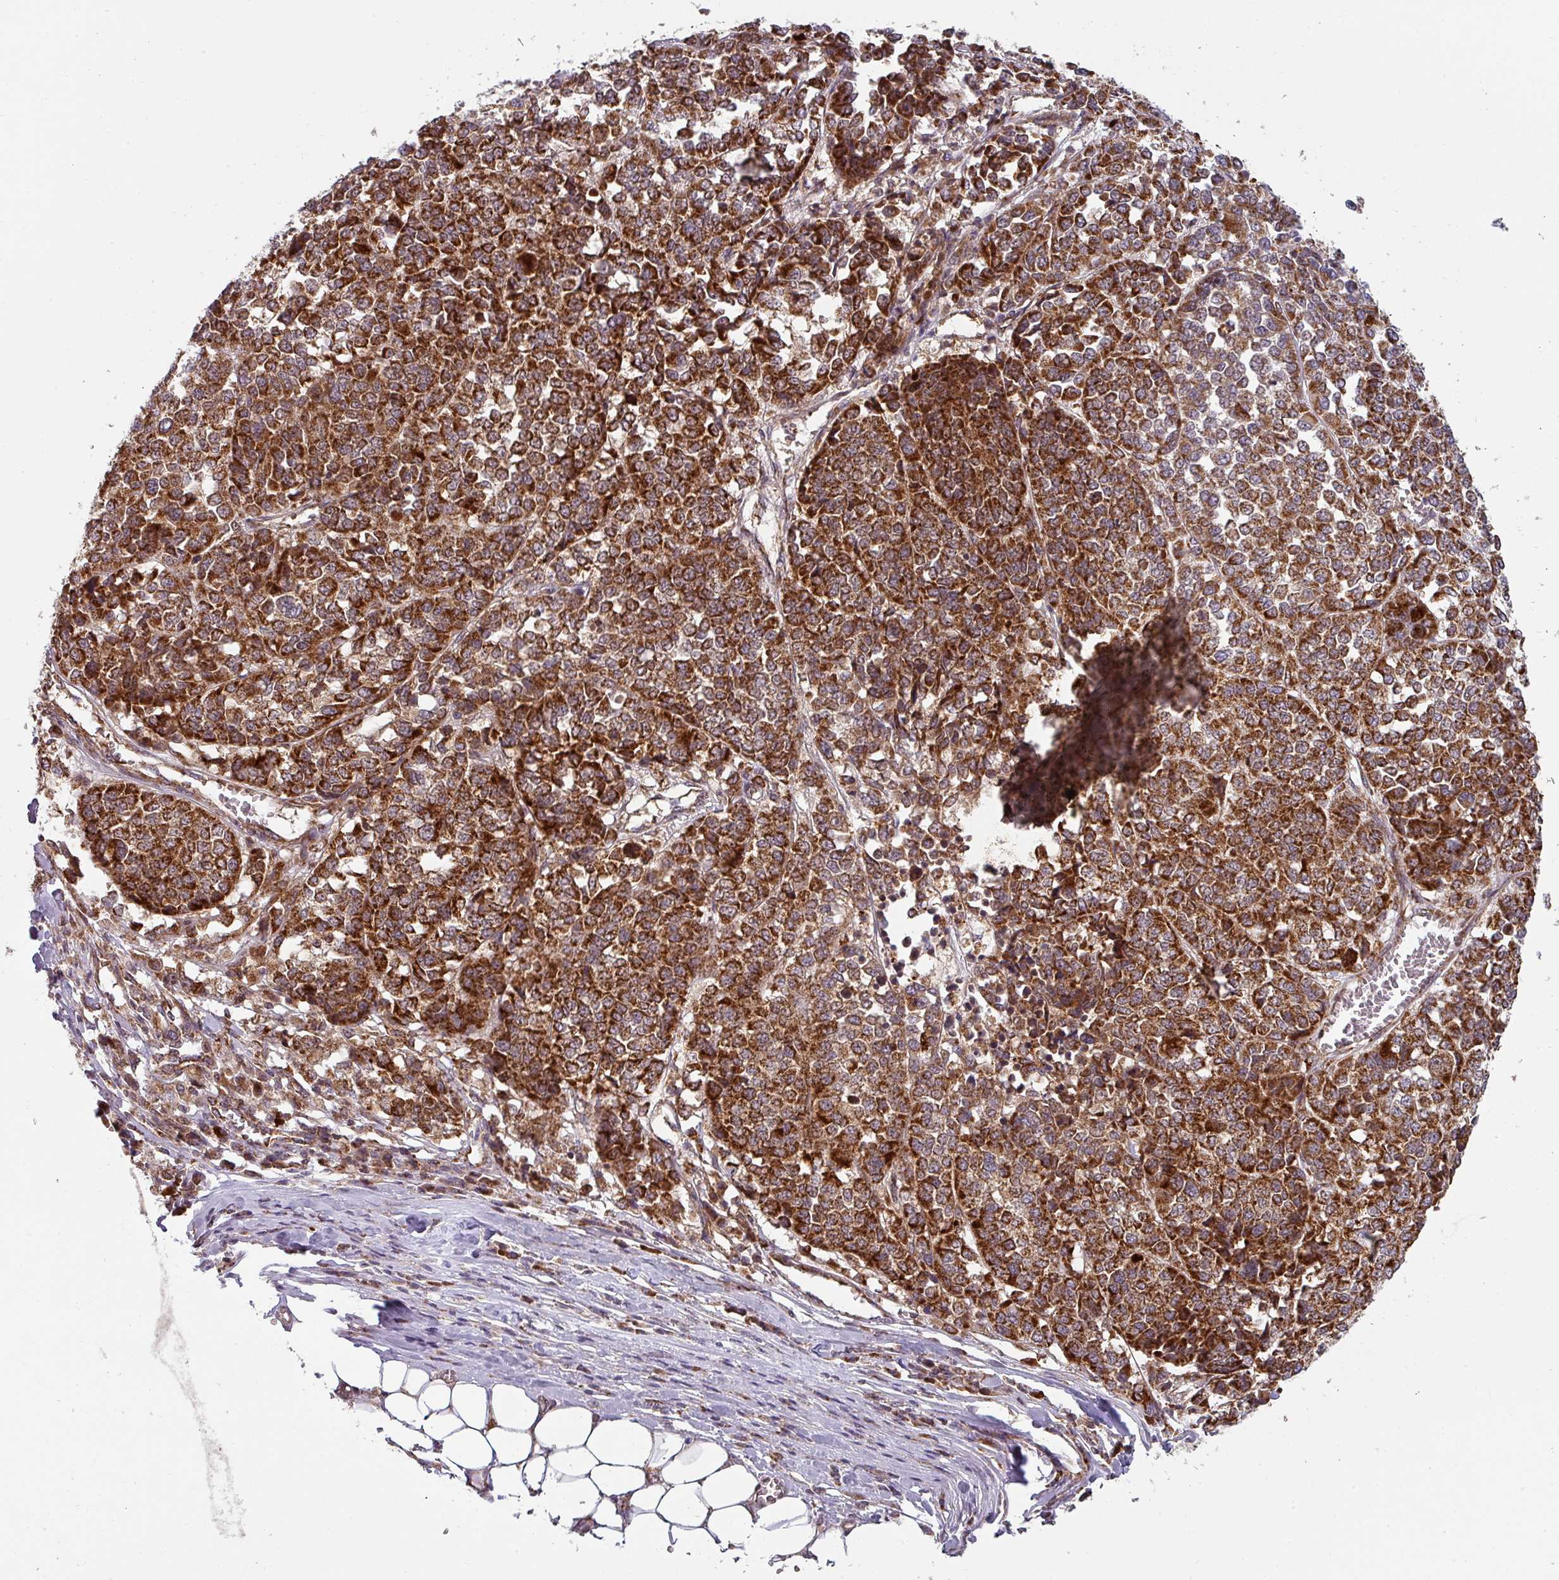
{"staining": {"intensity": "strong", "quantity": ">75%", "location": "cytoplasmic/membranous"}, "tissue": "melanoma", "cell_type": "Tumor cells", "image_type": "cancer", "snomed": [{"axis": "morphology", "description": "Malignant melanoma, Metastatic site"}, {"axis": "topography", "description": "Lymph node"}], "caption": "High-magnification brightfield microscopy of malignant melanoma (metastatic site) stained with DAB (3,3'-diaminobenzidine) (brown) and counterstained with hematoxylin (blue). tumor cells exhibit strong cytoplasmic/membranous expression is seen in approximately>75% of cells.", "gene": "MRPS16", "patient": {"sex": "male", "age": 44}}